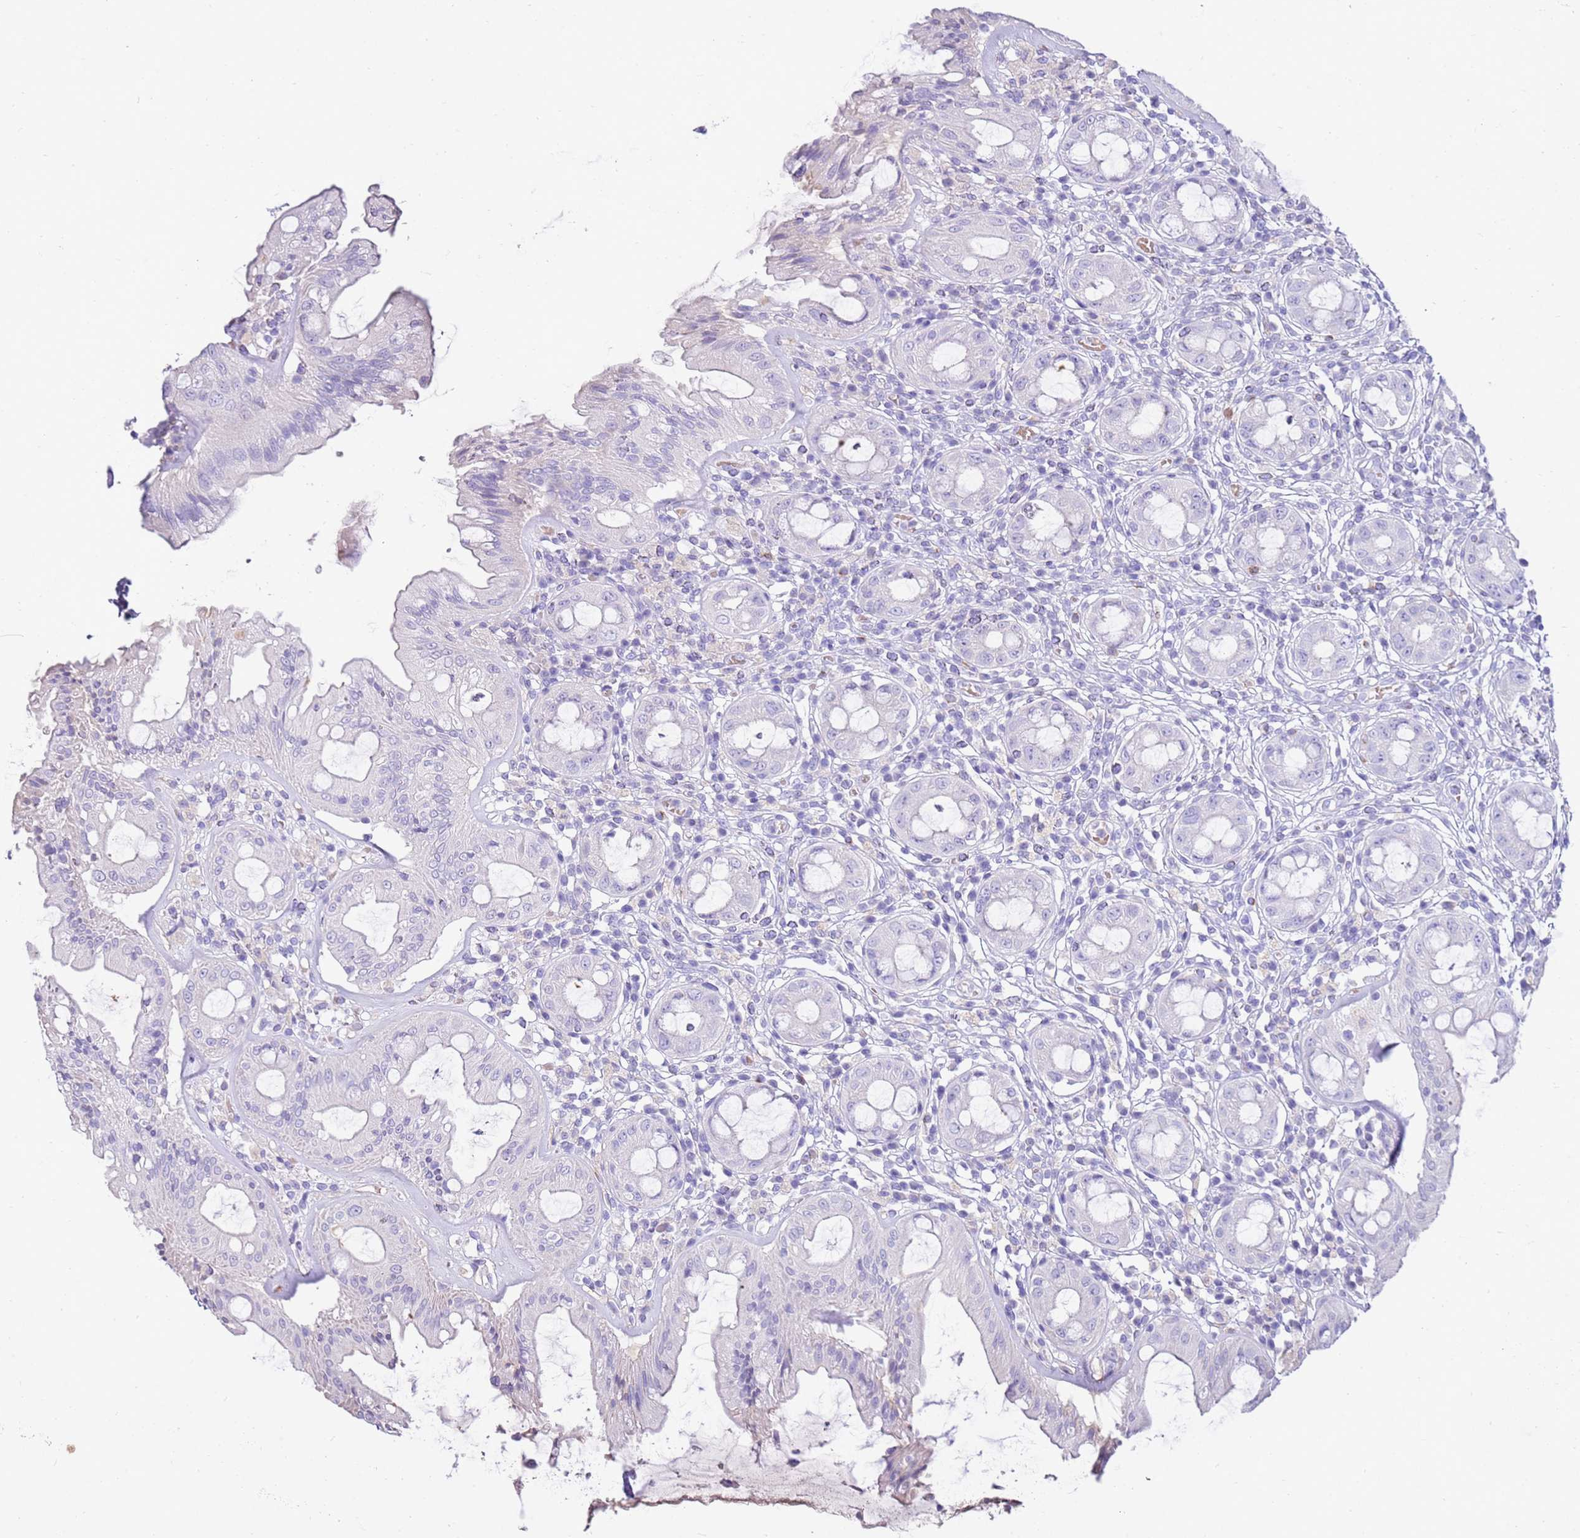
{"staining": {"intensity": "negative", "quantity": "none", "location": "none"}, "tissue": "rectum", "cell_type": "Glandular cells", "image_type": "normal", "snomed": [{"axis": "morphology", "description": "Normal tissue, NOS"}, {"axis": "topography", "description": "Rectum"}], "caption": "Immunohistochemistry of normal human rectum exhibits no expression in glandular cells.", "gene": "EVPLL", "patient": {"sex": "female", "age": 57}}